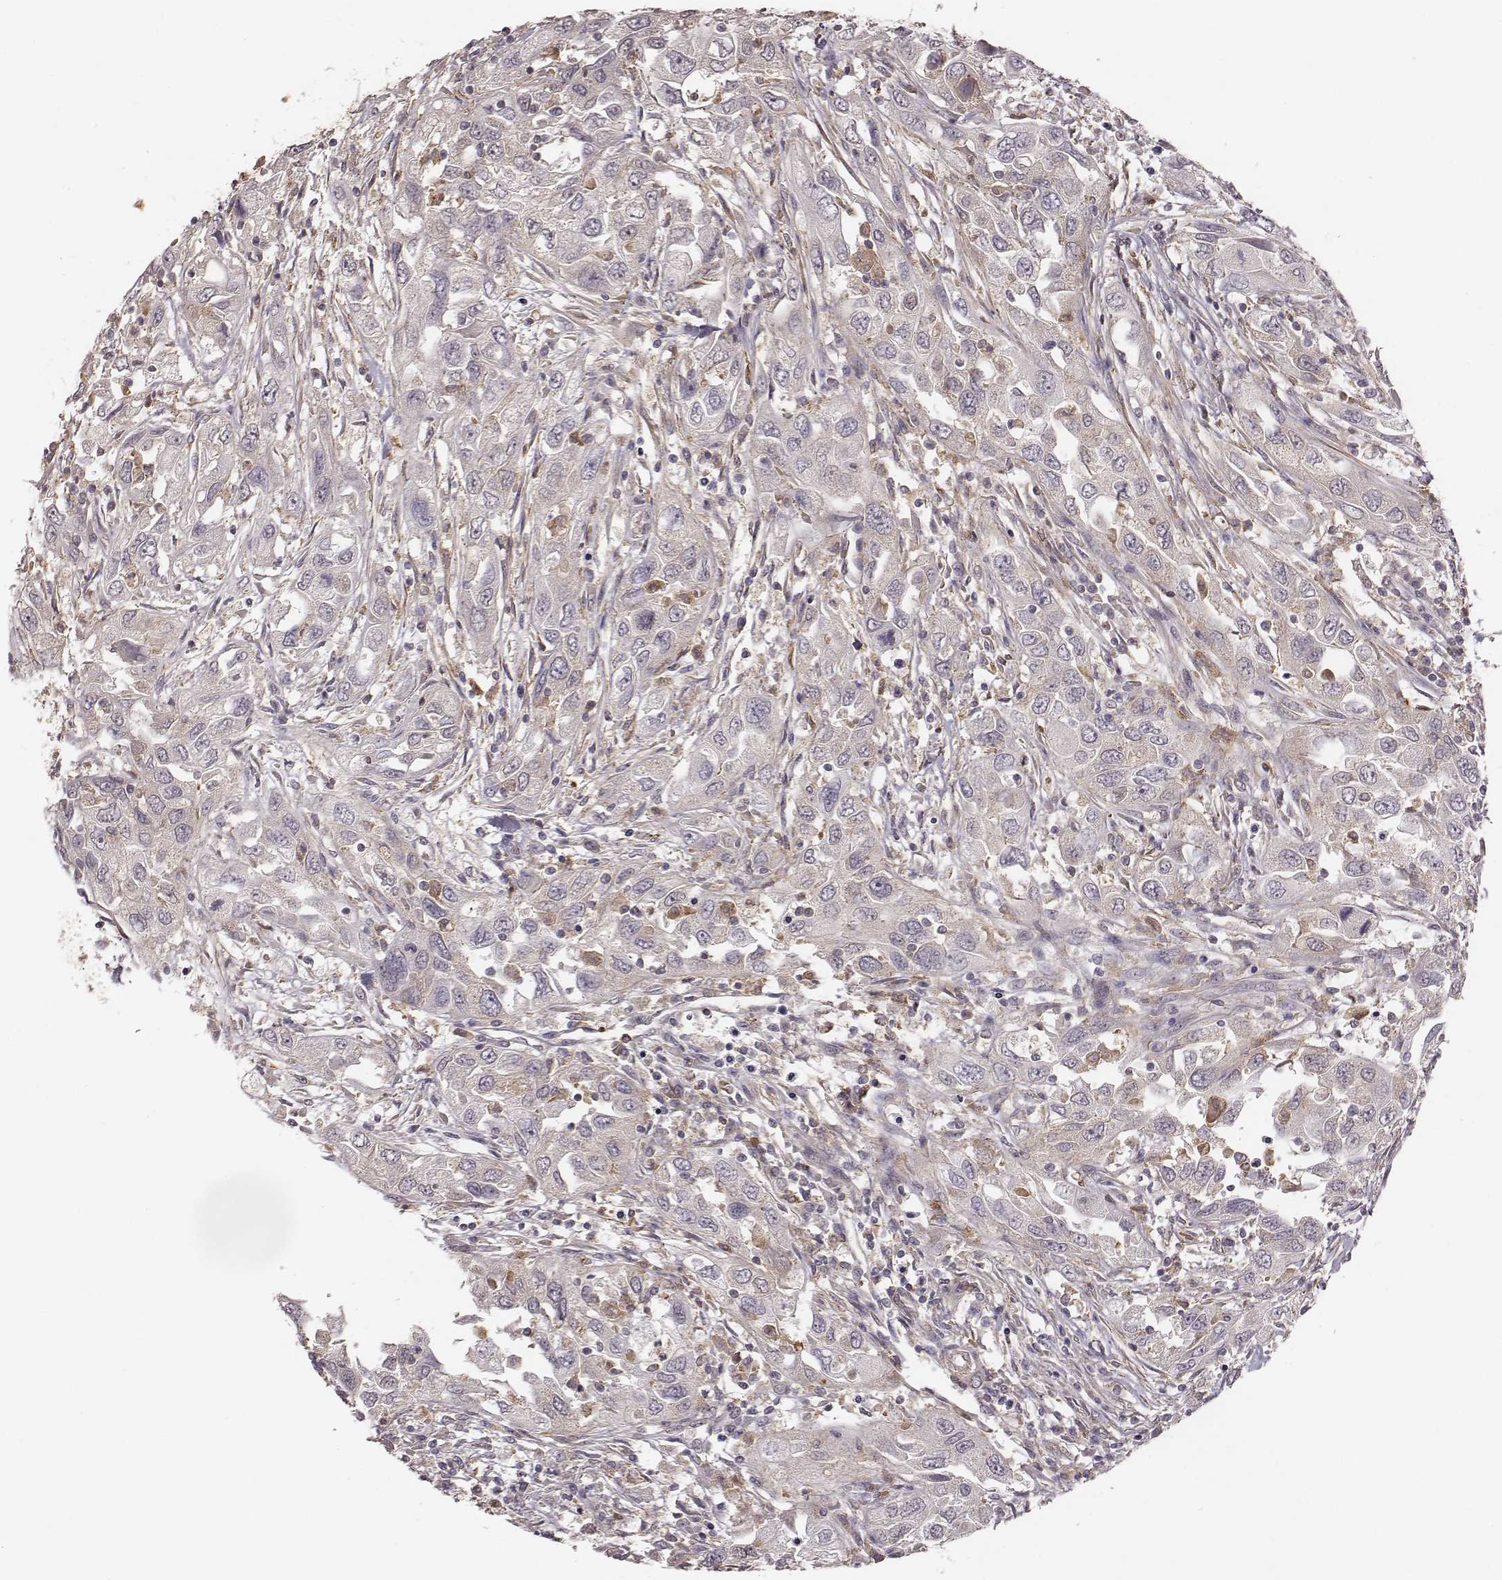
{"staining": {"intensity": "negative", "quantity": "none", "location": "none"}, "tissue": "urothelial cancer", "cell_type": "Tumor cells", "image_type": "cancer", "snomed": [{"axis": "morphology", "description": "Urothelial carcinoma, High grade"}, {"axis": "topography", "description": "Urinary bladder"}], "caption": "Immunohistochemistry image of urothelial cancer stained for a protein (brown), which shows no expression in tumor cells.", "gene": "VPS26A", "patient": {"sex": "male", "age": 76}}